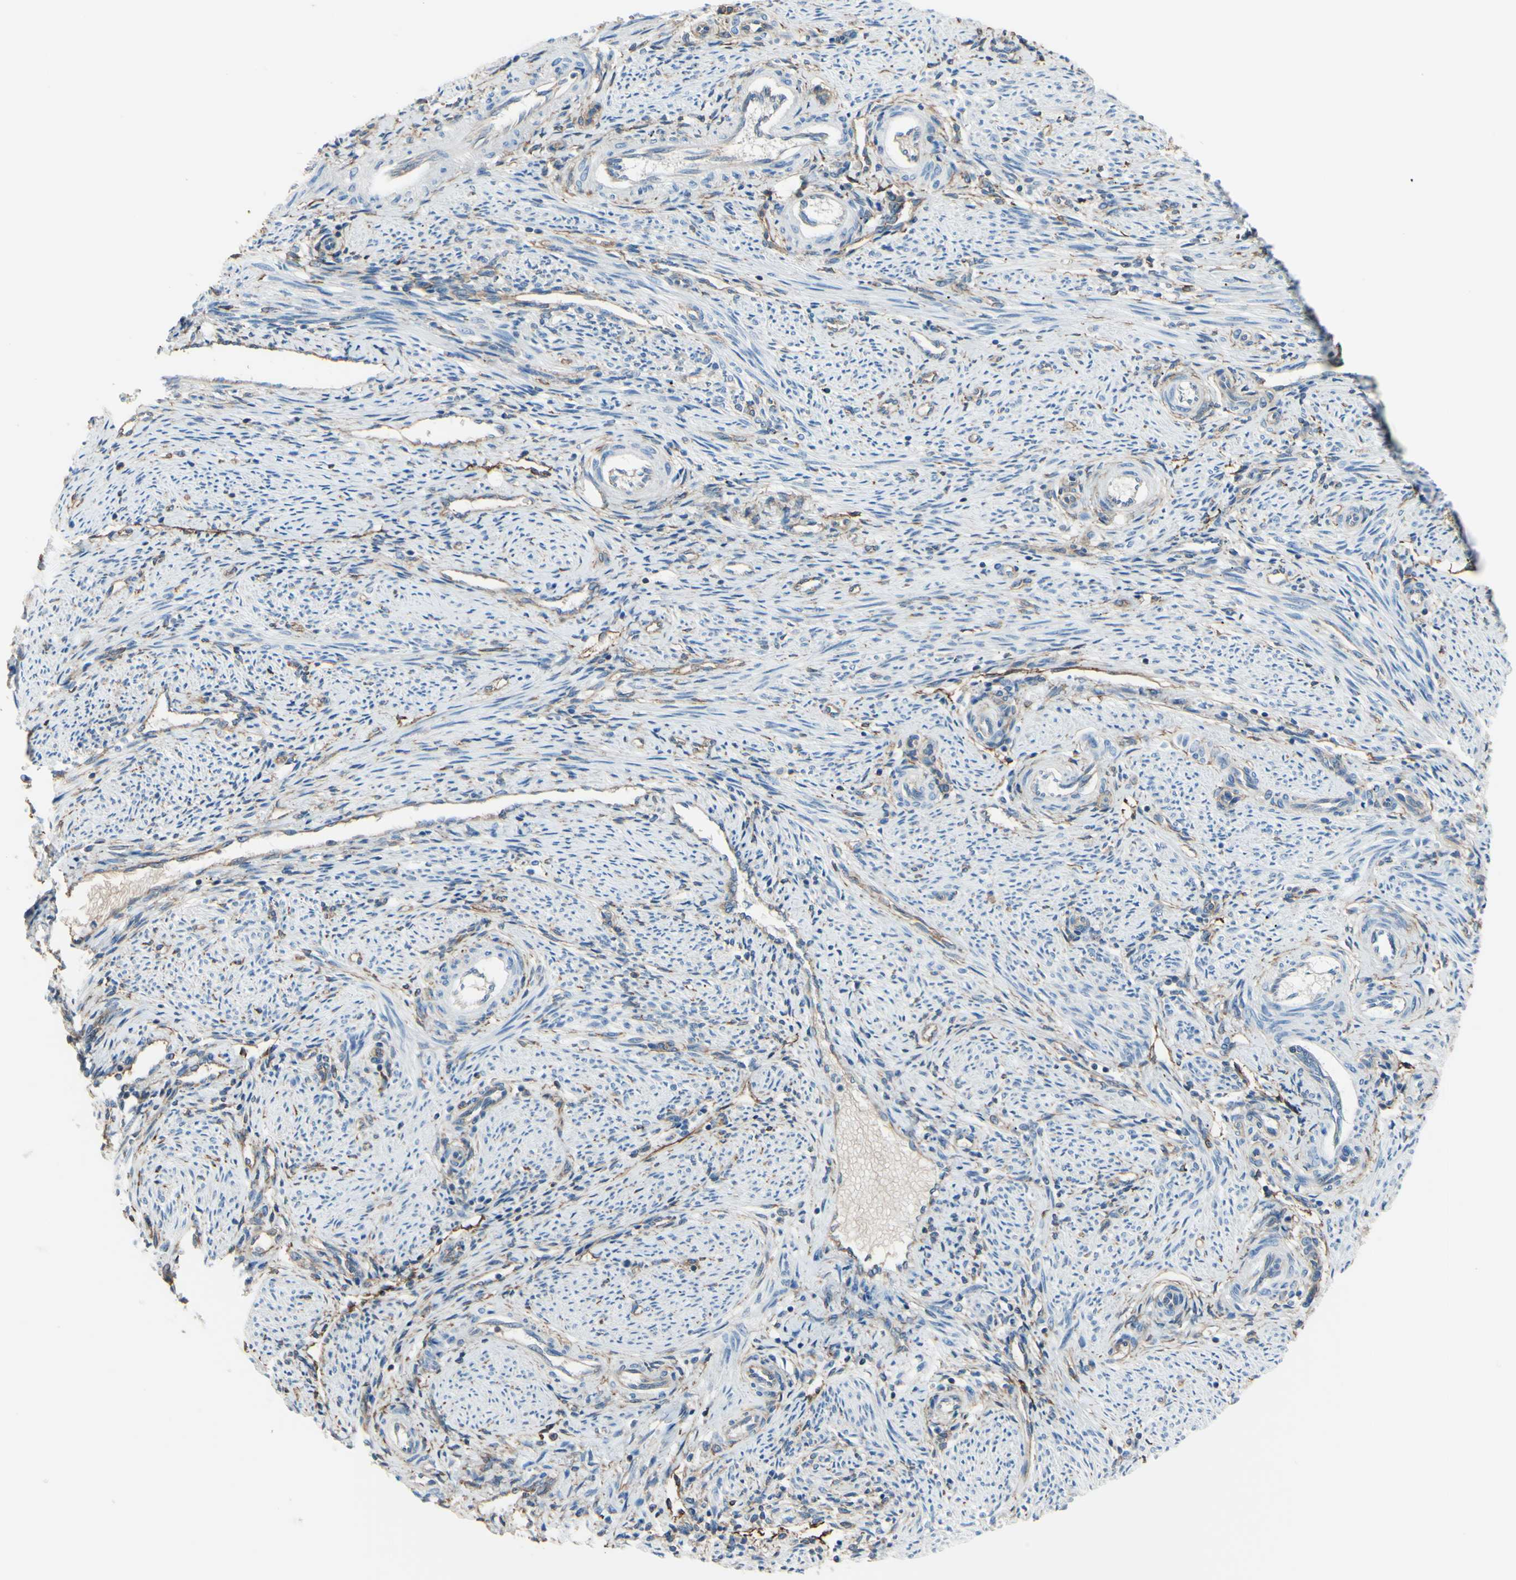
{"staining": {"intensity": "weak", "quantity": "<25%", "location": "cytoplasmic/membranous"}, "tissue": "endometrium", "cell_type": "Cells in endometrial stroma", "image_type": "normal", "snomed": [{"axis": "morphology", "description": "Normal tissue, NOS"}, {"axis": "topography", "description": "Endometrium"}], "caption": "Immunohistochemistry photomicrograph of normal human endometrium stained for a protein (brown), which demonstrates no expression in cells in endometrial stroma. The staining is performed using DAB (3,3'-diaminobenzidine) brown chromogen with nuclei counter-stained in using hematoxylin.", "gene": "ADD1", "patient": {"sex": "female", "age": 42}}